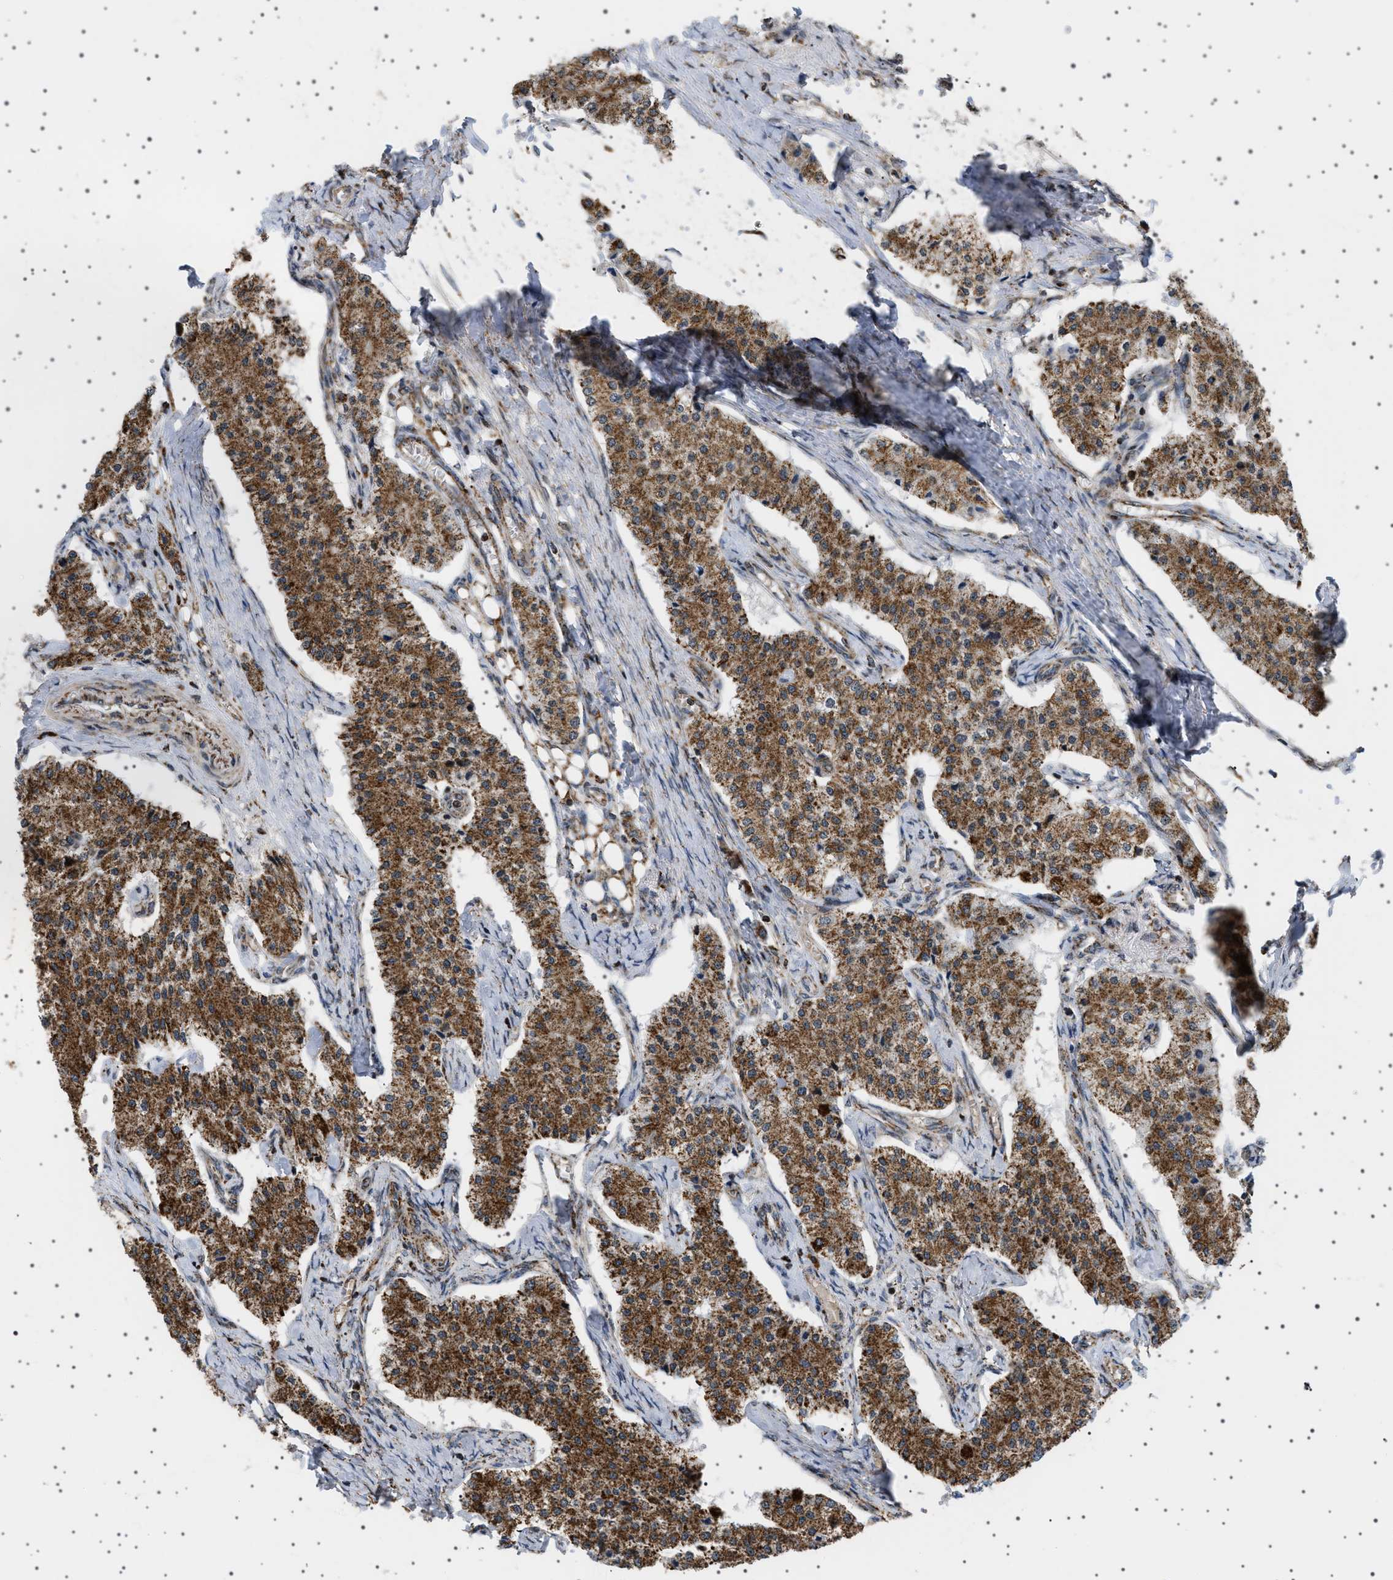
{"staining": {"intensity": "strong", "quantity": ">75%", "location": "cytoplasmic/membranous"}, "tissue": "carcinoid", "cell_type": "Tumor cells", "image_type": "cancer", "snomed": [{"axis": "morphology", "description": "Carcinoid, malignant, NOS"}, {"axis": "topography", "description": "Colon"}], "caption": "Immunohistochemical staining of human malignant carcinoid displays high levels of strong cytoplasmic/membranous protein positivity in approximately >75% of tumor cells.", "gene": "MELK", "patient": {"sex": "female", "age": 52}}